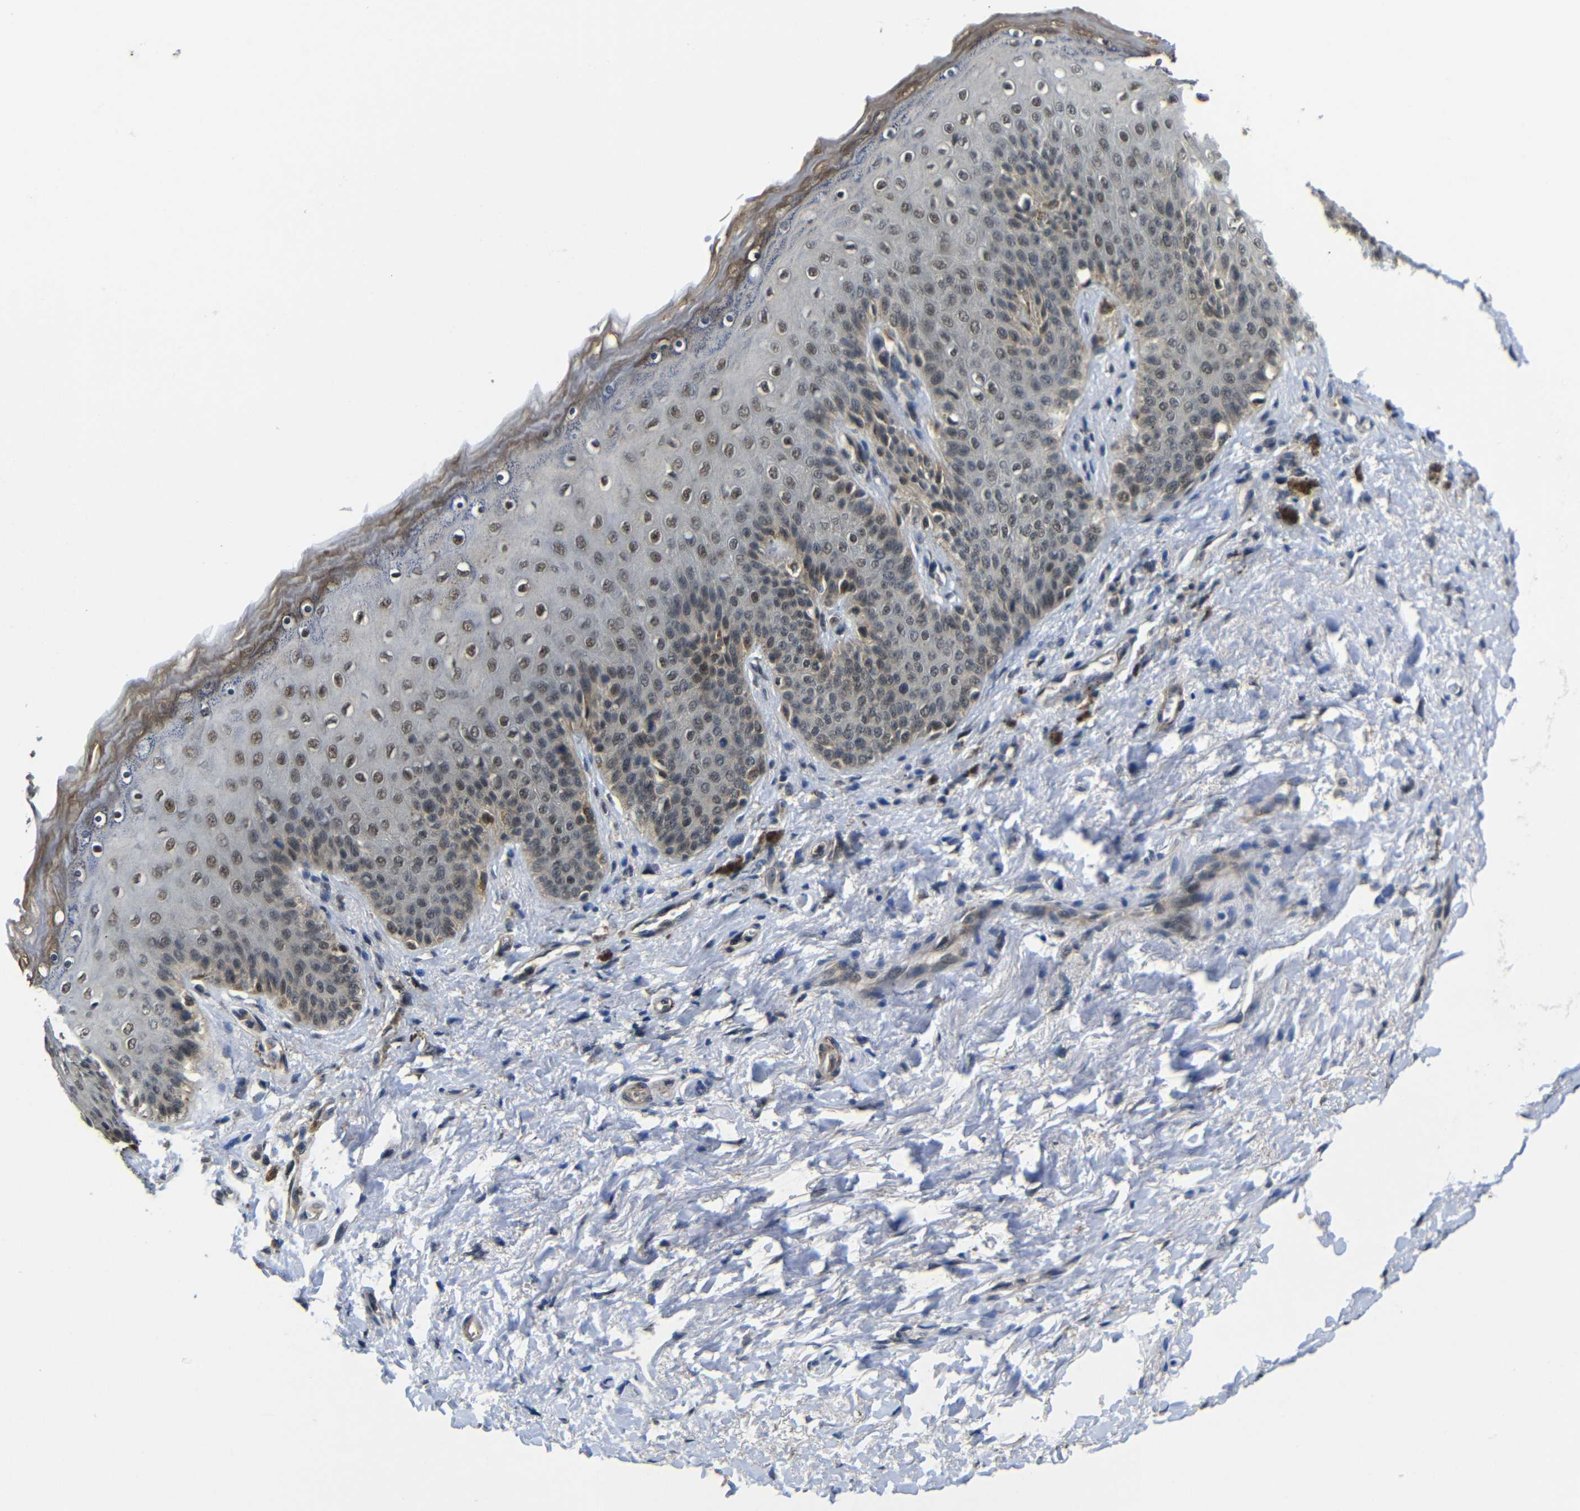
{"staining": {"intensity": "weak", "quantity": "25%-75%", "location": "nuclear"}, "tissue": "skin", "cell_type": "Epidermal cells", "image_type": "normal", "snomed": [{"axis": "morphology", "description": "Normal tissue, NOS"}, {"axis": "topography", "description": "Anal"}], "caption": "Immunohistochemistry (IHC) of normal human skin shows low levels of weak nuclear expression in about 25%-75% of epidermal cells.", "gene": "FAM172A", "patient": {"sex": "female", "age": 46}}